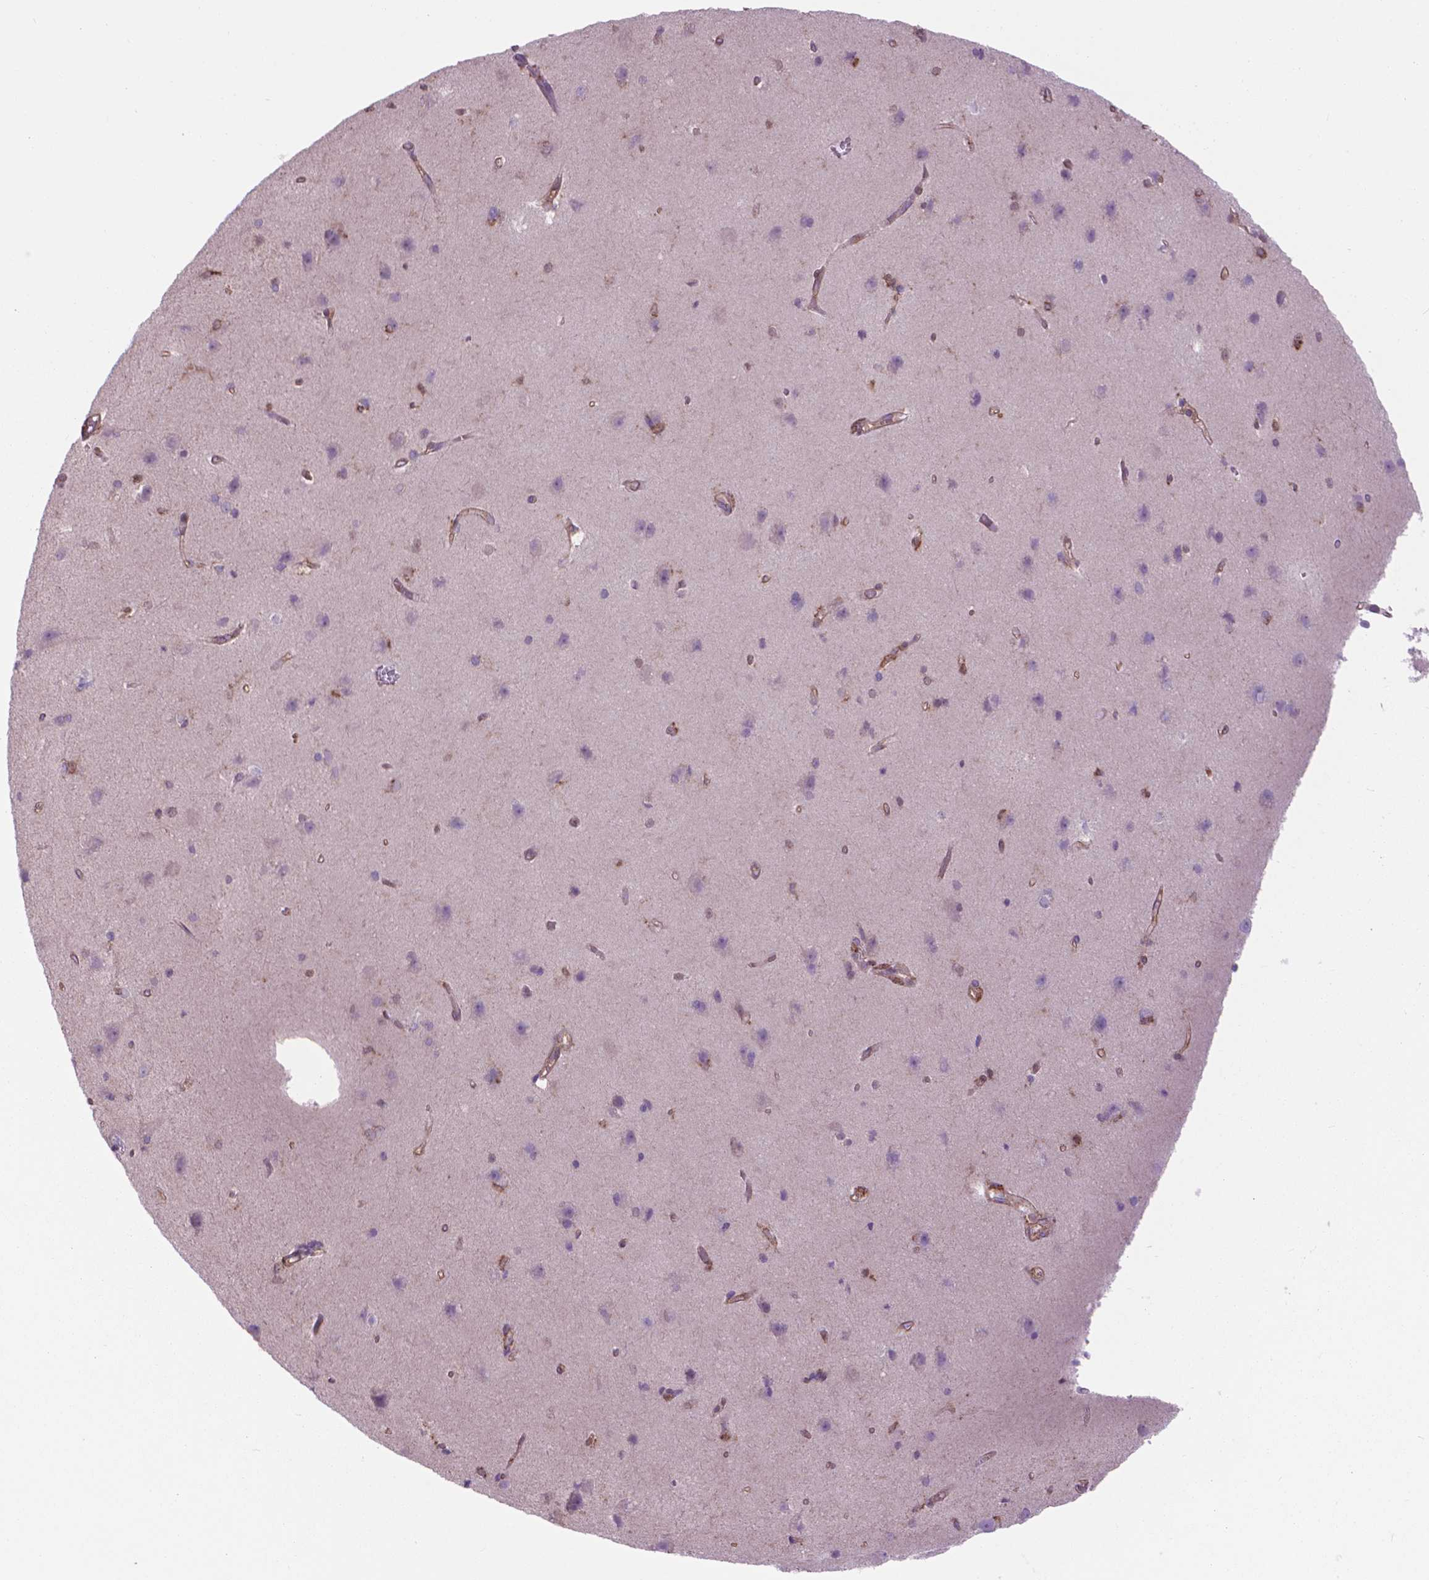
{"staining": {"intensity": "moderate", "quantity": ">75%", "location": "cytoplasmic/membranous"}, "tissue": "cerebral cortex", "cell_type": "Endothelial cells", "image_type": "normal", "snomed": [{"axis": "morphology", "description": "Normal tissue, NOS"}, {"axis": "topography", "description": "Cerebral cortex"}], "caption": "There is medium levels of moderate cytoplasmic/membranous expression in endothelial cells of unremarkable cerebral cortex, as demonstrated by immunohistochemical staining (brown color).", "gene": "CORO1B", "patient": {"sex": "male", "age": 37}}